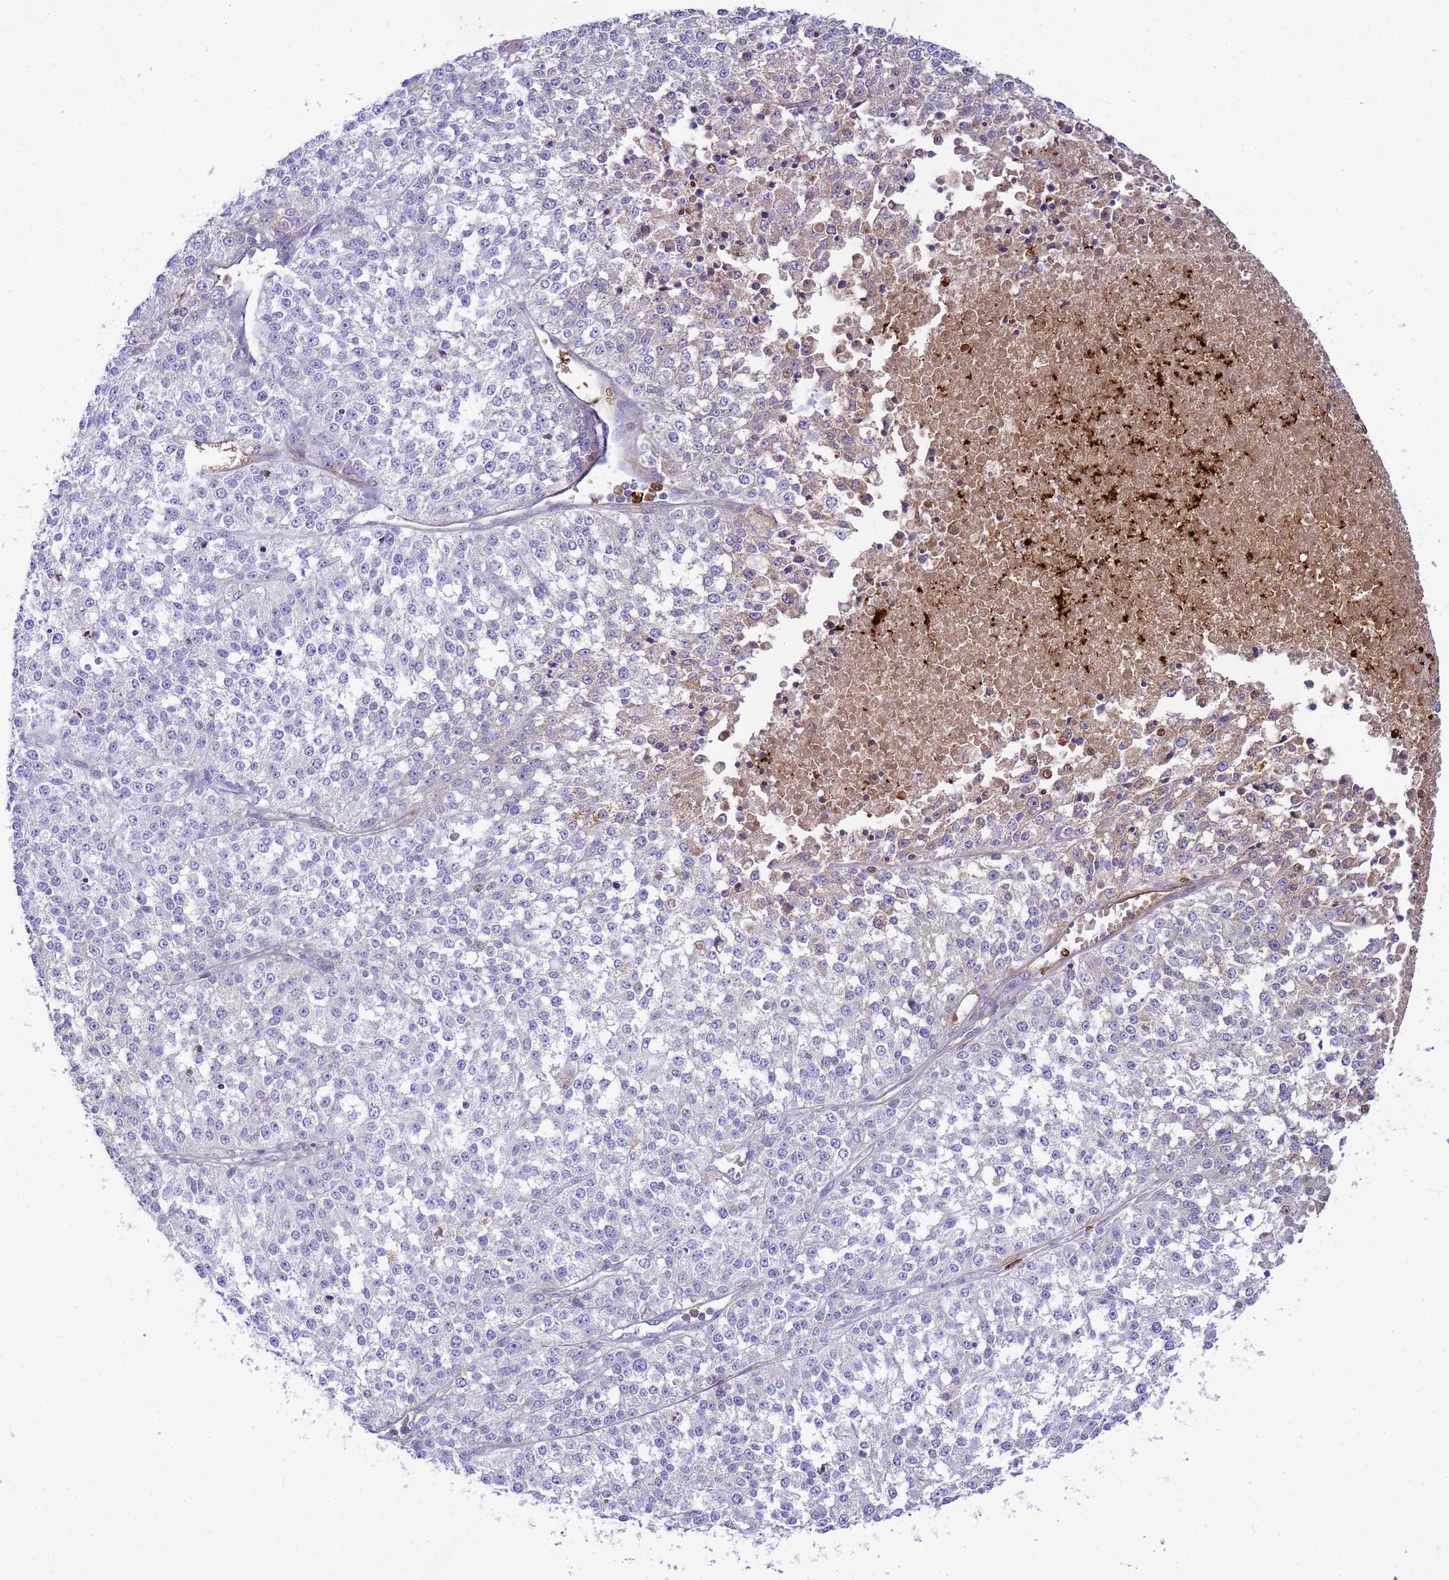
{"staining": {"intensity": "moderate", "quantity": "<25%", "location": "cytoplasmic/membranous"}, "tissue": "melanoma", "cell_type": "Tumor cells", "image_type": "cancer", "snomed": [{"axis": "morphology", "description": "Malignant melanoma, NOS"}, {"axis": "topography", "description": "Skin"}], "caption": "Immunohistochemical staining of human malignant melanoma demonstrates low levels of moderate cytoplasmic/membranous positivity in approximately <25% of tumor cells.", "gene": "ORM1", "patient": {"sex": "female", "age": 64}}